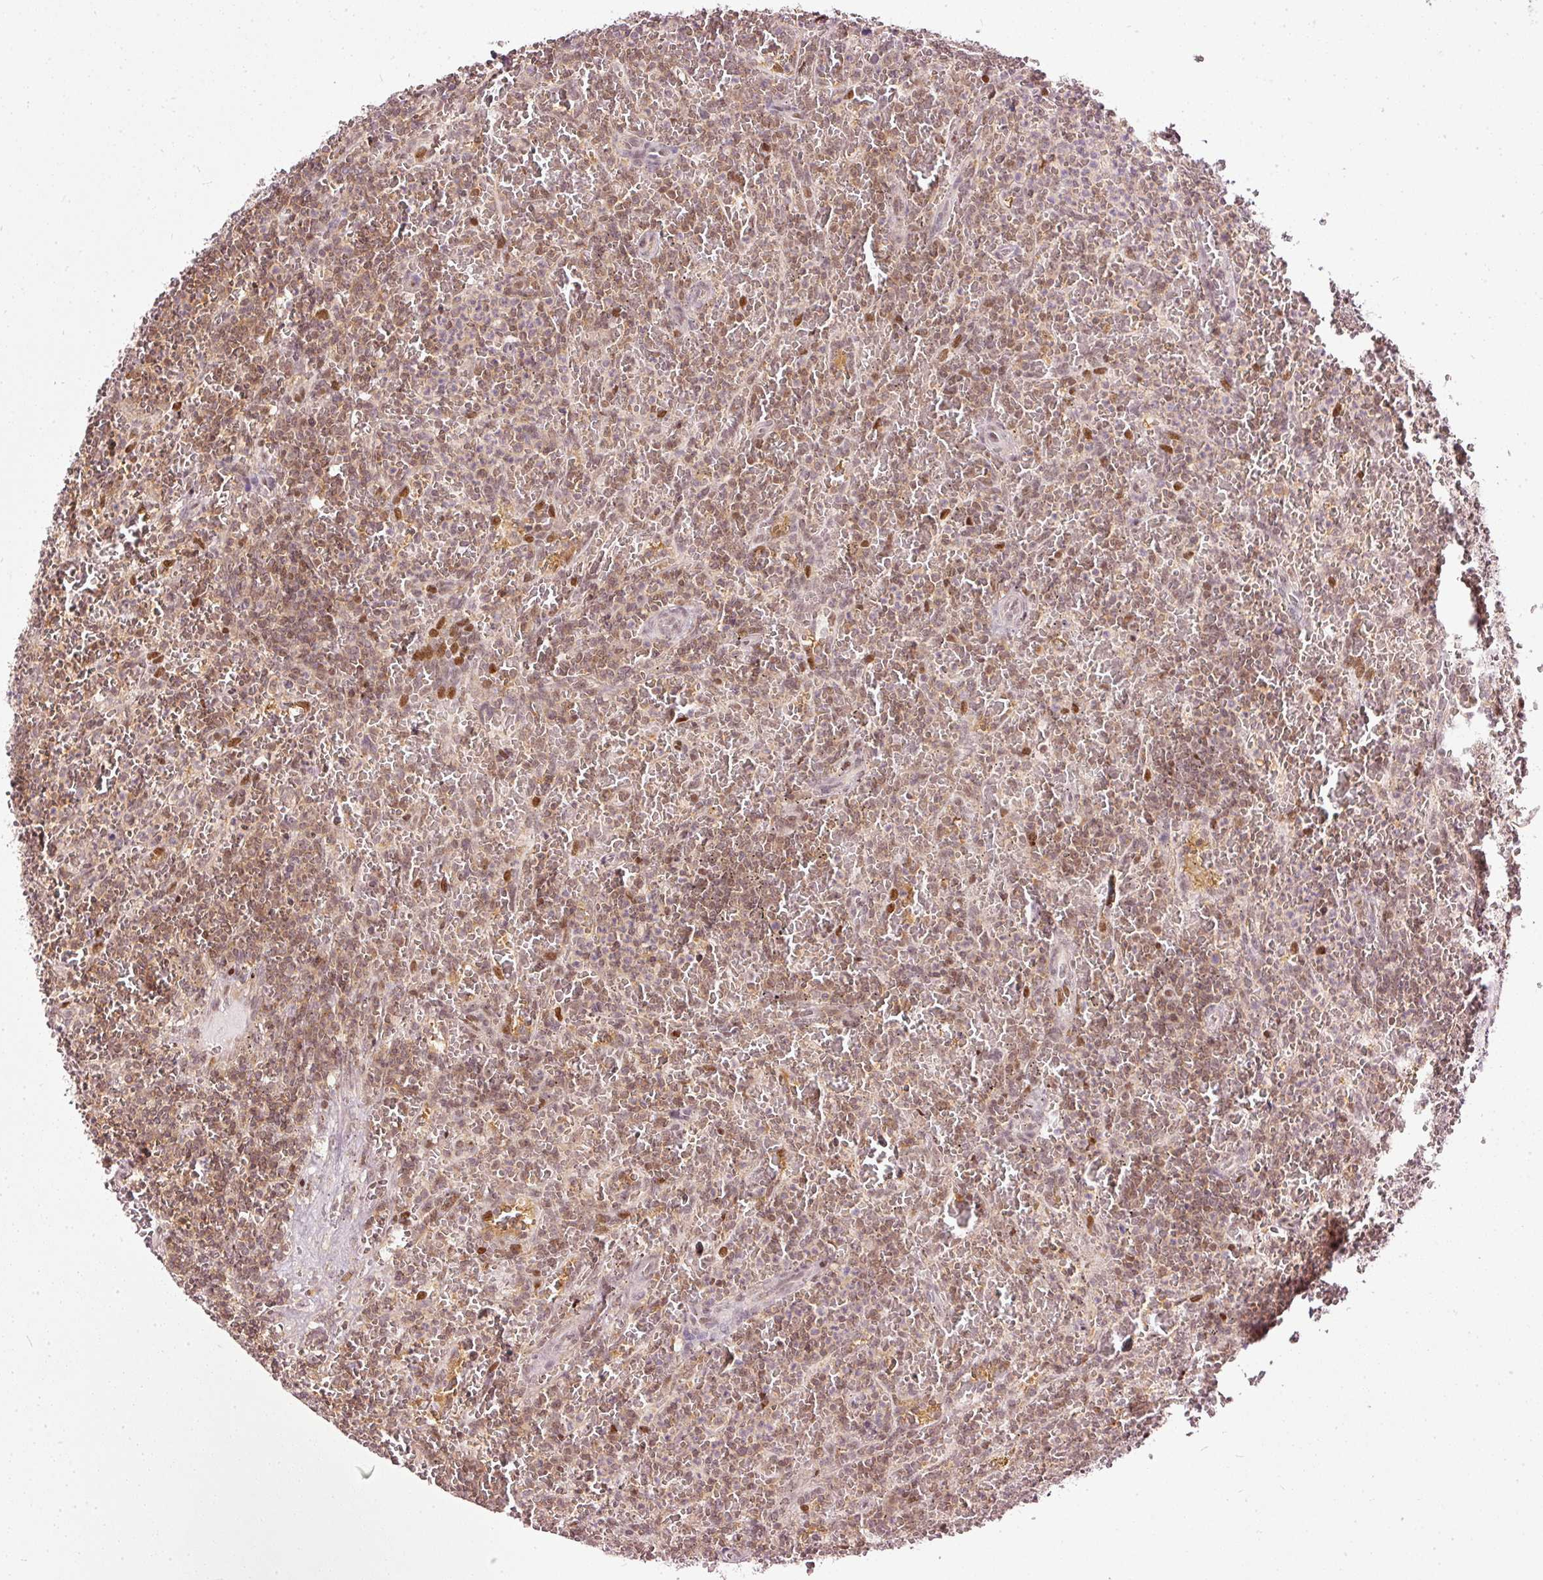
{"staining": {"intensity": "moderate", "quantity": "25%-75%", "location": "nuclear"}, "tissue": "lymphoma", "cell_type": "Tumor cells", "image_type": "cancer", "snomed": [{"axis": "morphology", "description": "Malignant lymphoma, non-Hodgkin's type, Low grade"}, {"axis": "topography", "description": "Spleen"}], "caption": "Immunohistochemical staining of low-grade malignant lymphoma, non-Hodgkin's type displays medium levels of moderate nuclear expression in approximately 25%-75% of tumor cells.", "gene": "ZNF778", "patient": {"sex": "female", "age": 64}}